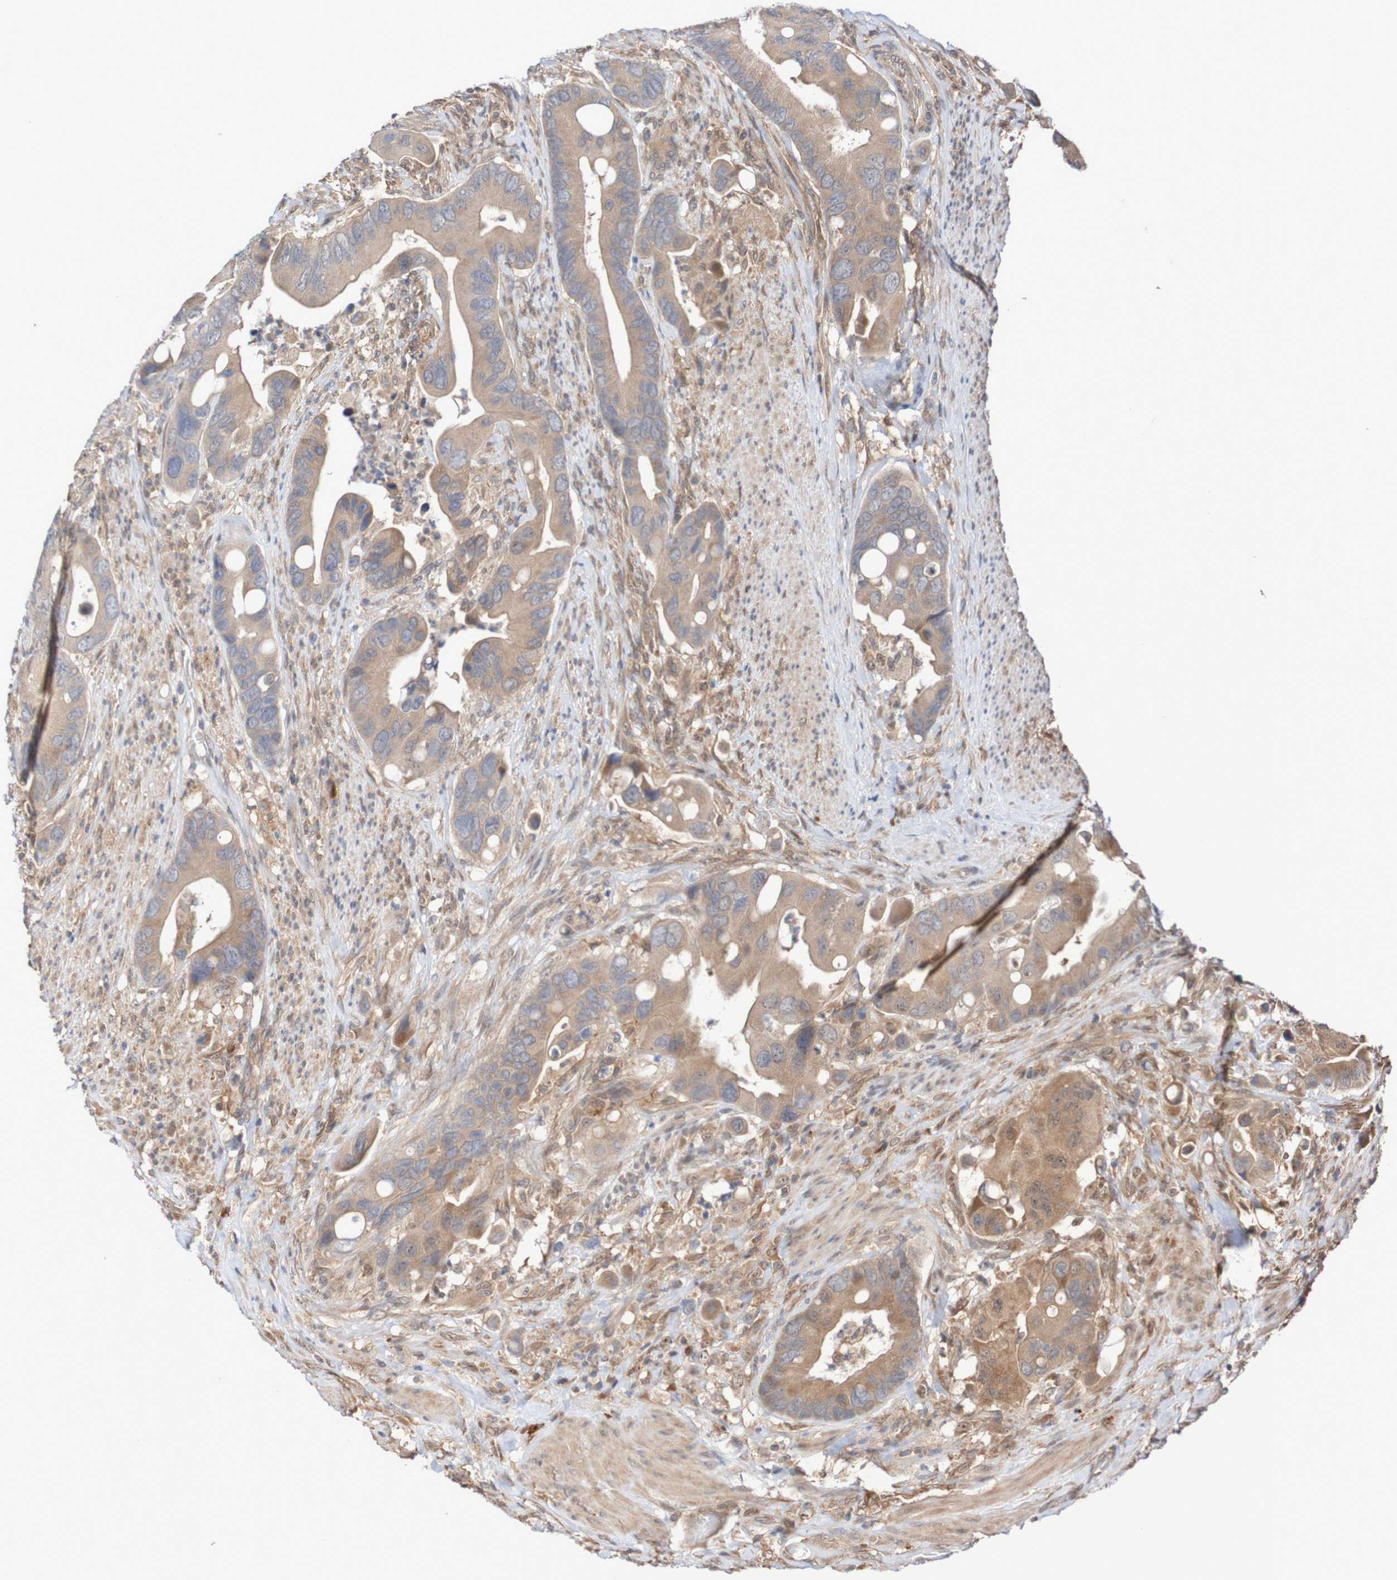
{"staining": {"intensity": "moderate", "quantity": ">75%", "location": "cytoplasmic/membranous"}, "tissue": "colorectal cancer", "cell_type": "Tumor cells", "image_type": "cancer", "snomed": [{"axis": "morphology", "description": "Adenocarcinoma, NOS"}, {"axis": "topography", "description": "Rectum"}], "caption": "Brown immunohistochemical staining in adenocarcinoma (colorectal) demonstrates moderate cytoplasmic/membranous expression in about >75% of tumor cells. Immunohistochemistry (ihc) stains the protein of interest in brown and the nuclei are stained blue.", "gene": "PHPT1", "patient": {"sex": "female", "age": 57}}